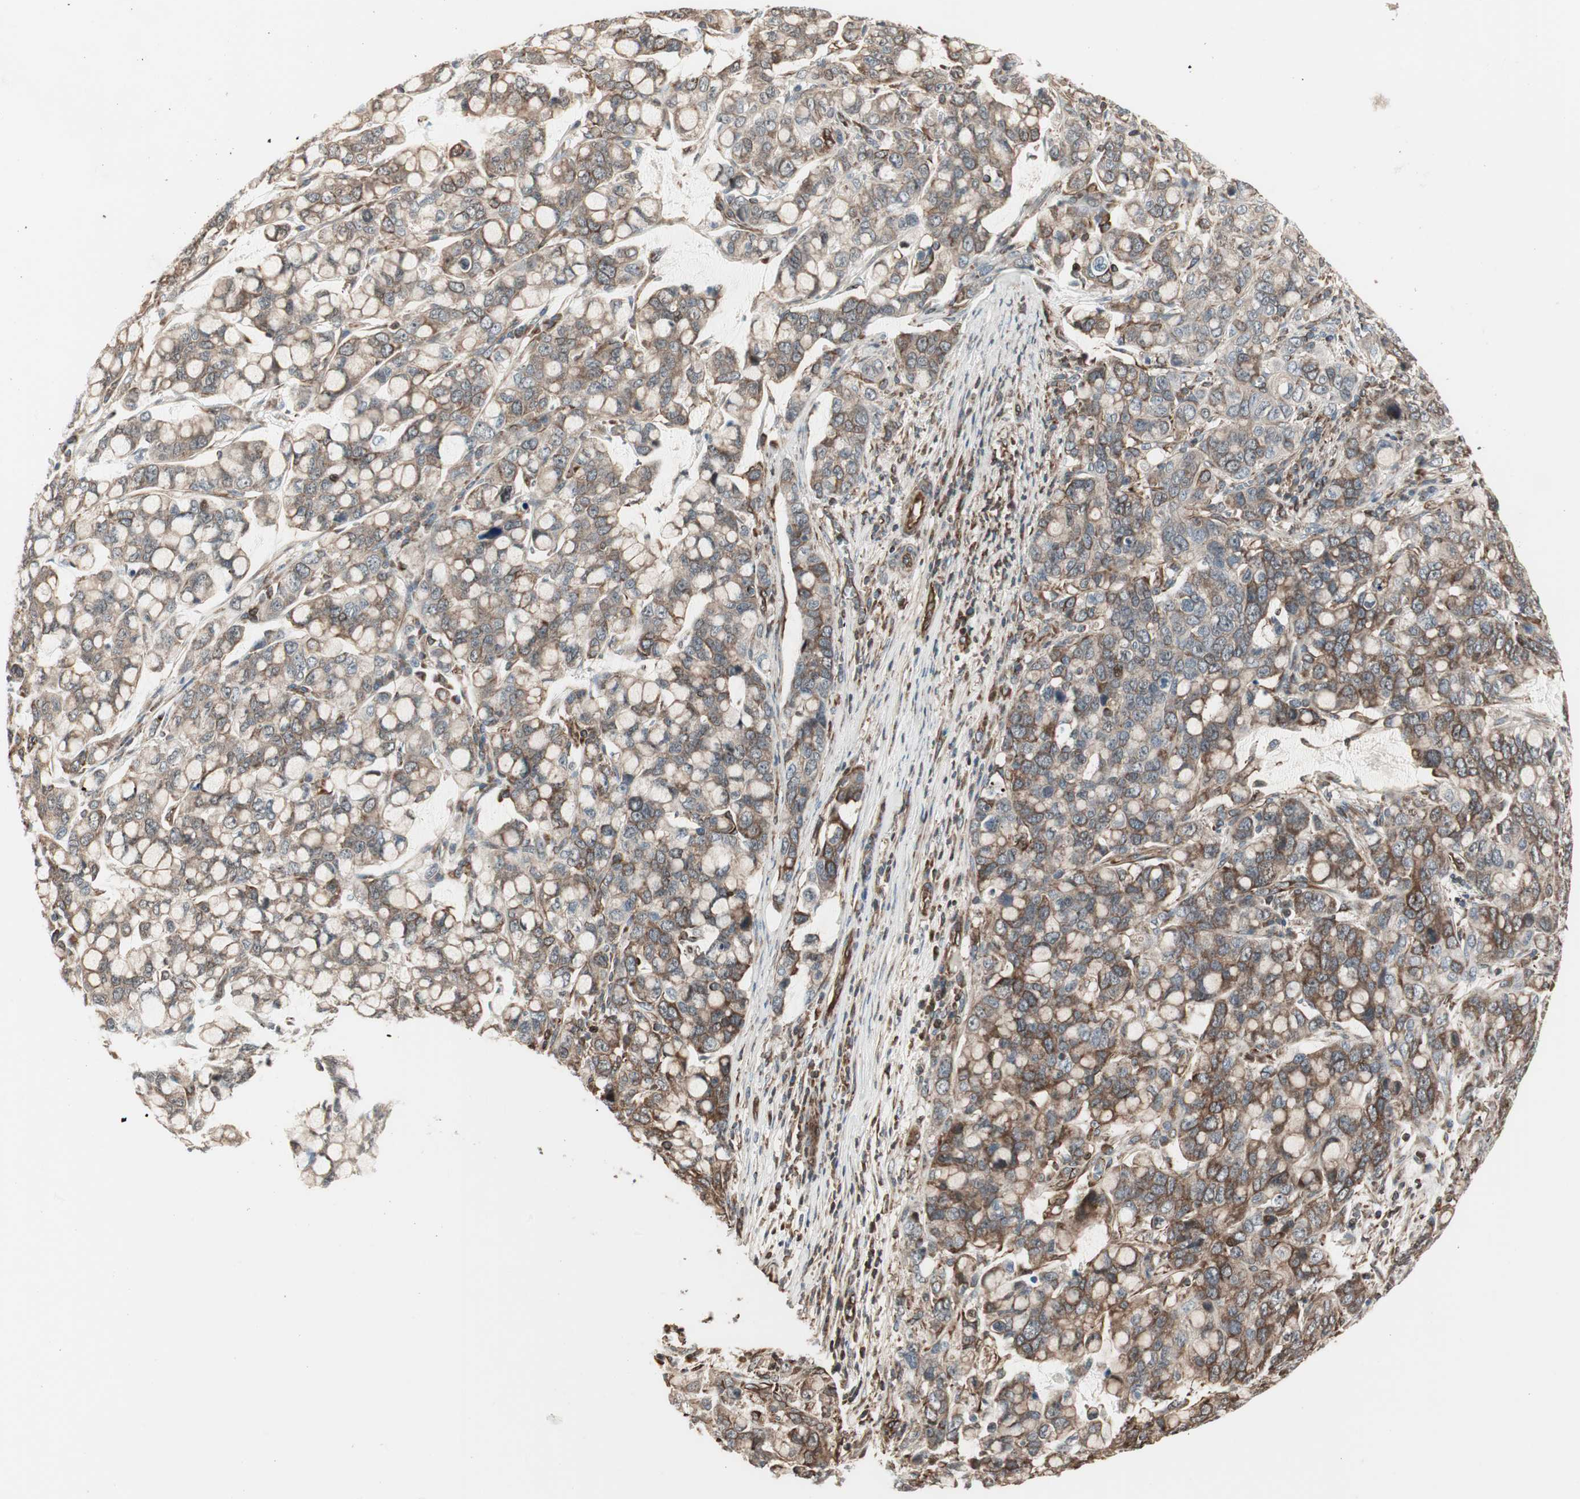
{"staining": {"intensity": "moderate", "quantity": ">75%", "location": "cytoplasmic/membranous"}, "tissue": "stomach cancer", "cell_type": "Tumor cells", "image_type": "cancer", "snomed": [{"axis": "morphology", "description": "Adenocarcinoma, NOS"}, {"axis": "topography", "description": "Stomach, lower"}], "caption": "Stomach cancer stained for a protein (brown) demonstrates moderate cytoplasmic/membranous positive positivity in approximately >75% of tumor cells.", "gene": "MAD2L2", "patient": {"sex": "male", "age": 84}}